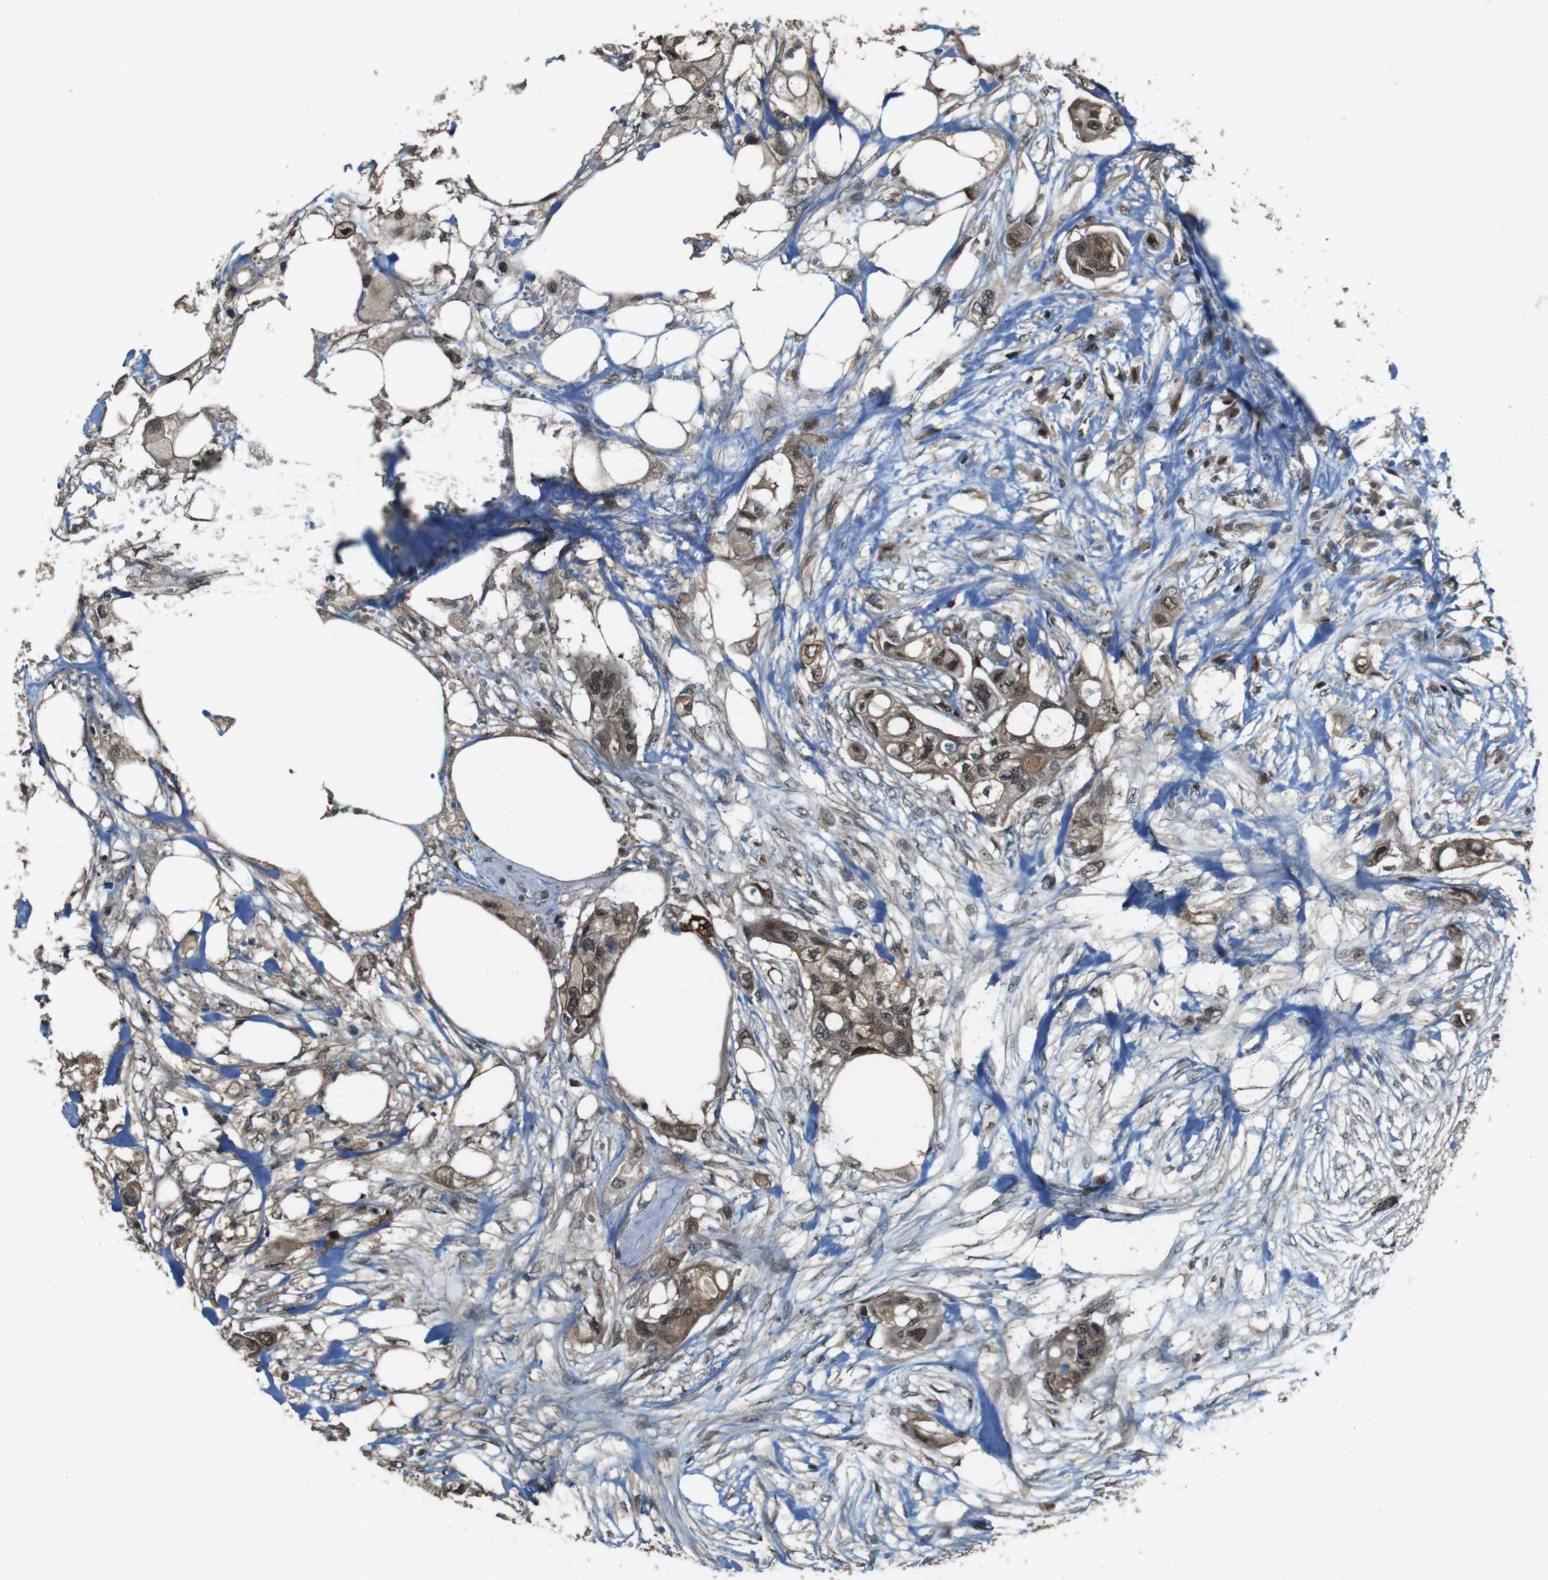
{"staining": {"intensity": "moderate", "quantity": ">75%", "location": "cytoplasmic/membranous,nuclear"}, "tissue": "colorectal cancer", "cell_type": "Tumor cells", "image_type": "cancer", "snomed": [{"axis": "morphology", "description": "Adenocarcinoma, NOS"}, {"axis": "topography", "description": "Colon"}], "caption": "The immunohistochemical stain shows moderate cytoplasmic/membranous and nuclear expression in tumor cells of colorectal cancer tissue.", "gene": "CDC34", "patient": {"sex": "female", "age": 57}}